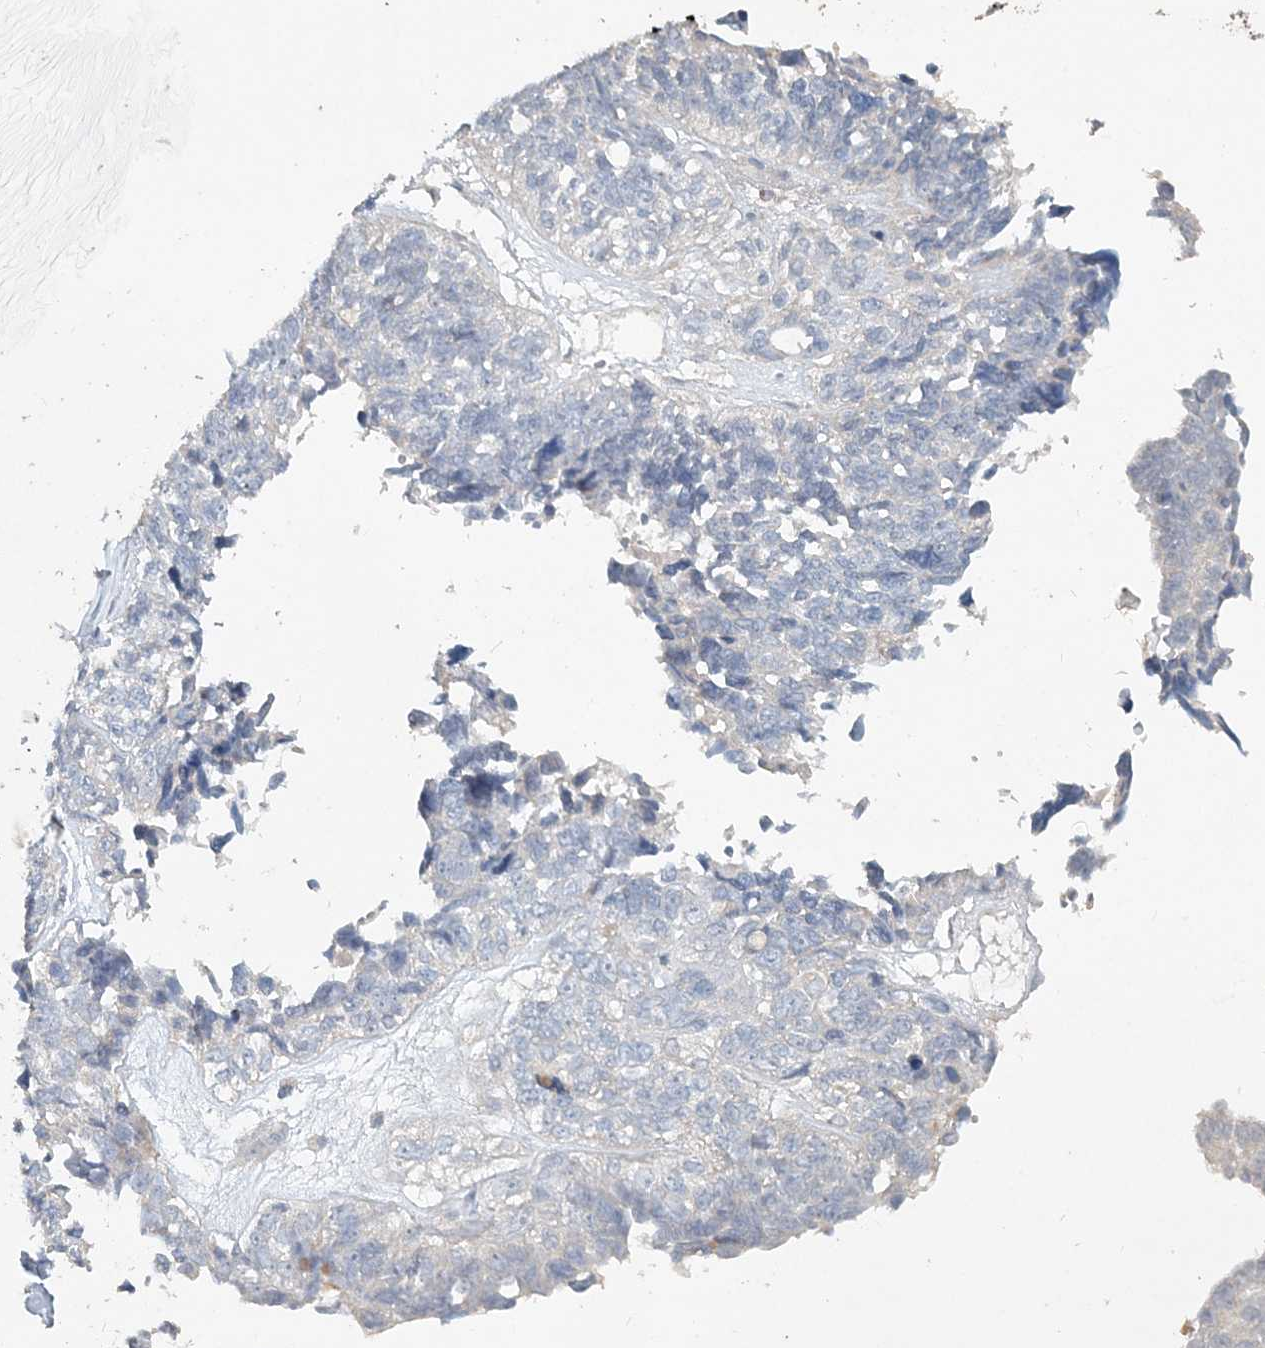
{"staining": {"intensity": "negative", "quantity": "none", "location": "none"}, "tissue": "ovarian cancer", "cell_type": "Tumor cells", "image_type": "cancer", "snomed": [{"axis": "morphology", "description": "Cystadenocarcinoma, serous, NOS"}, {"axis": "topography", "description": "Ovary"}], "caption": "Protein analysis of serous cystadenocarcinoma (ovarian) exhibits no significant expression in tumor cells.", "gene": "DNAH5", "patient": {"sex": "female", "age": 79}}